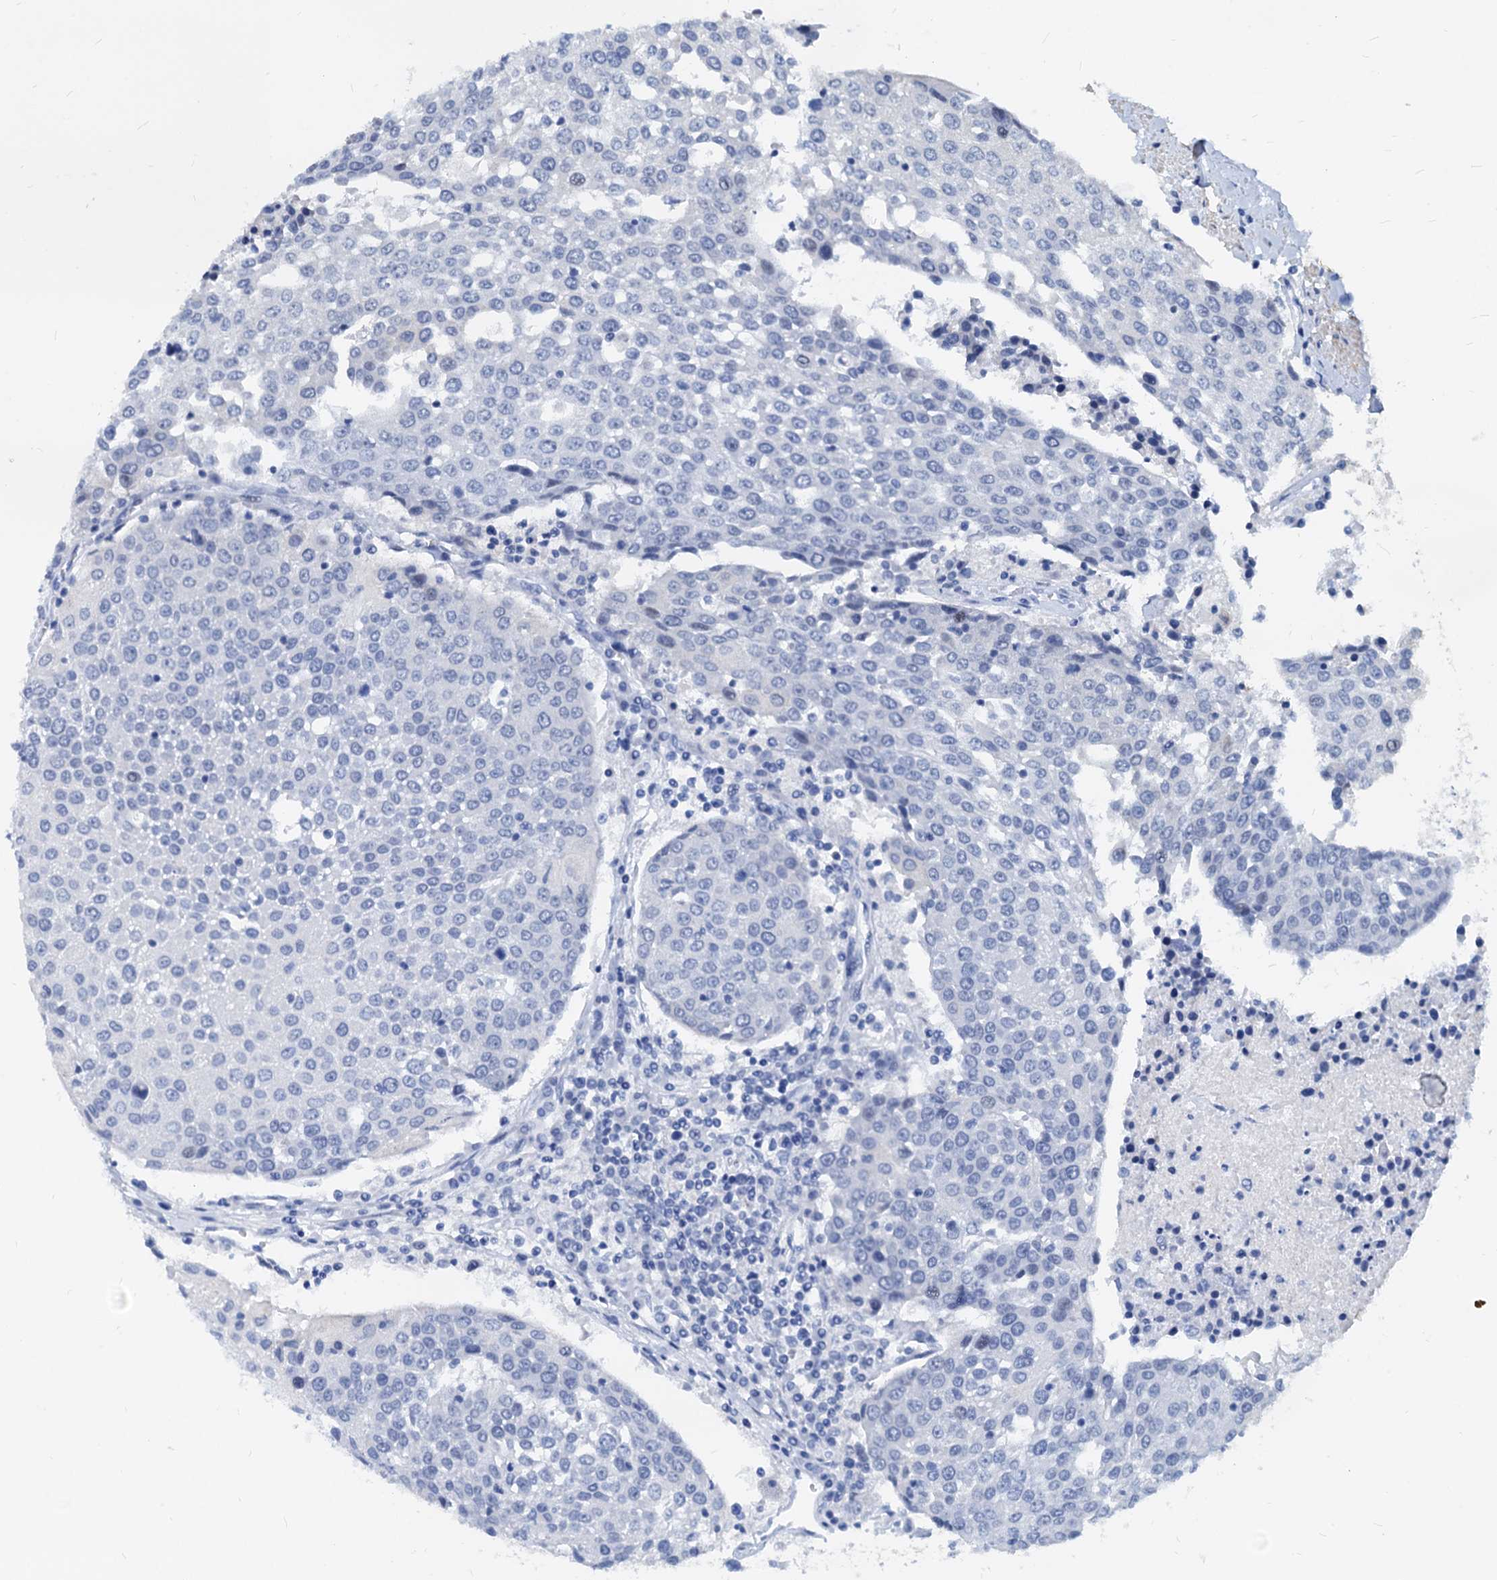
{"staining": {"intensity": "negative", "quantity": "none", "location": "none"}, "tissue": "urothelial cancer", "cell_type": "Tumor cells", "image_type": "cancer", "snomed": [{"axis": "morphology", "description": "Urothelial carcinoma, High grade"}, {"axis": "topography", "description": "Urinary bladder"}], "caption": "Immunohistochemical staining of high-grade urothelial carcinoma reveals no significant positivity in tumor cells. (Brightfield microscopy of DAB IHC at high magnification).", "gene": "HSF2", "patient": {"sex": "female", "age": 85}}